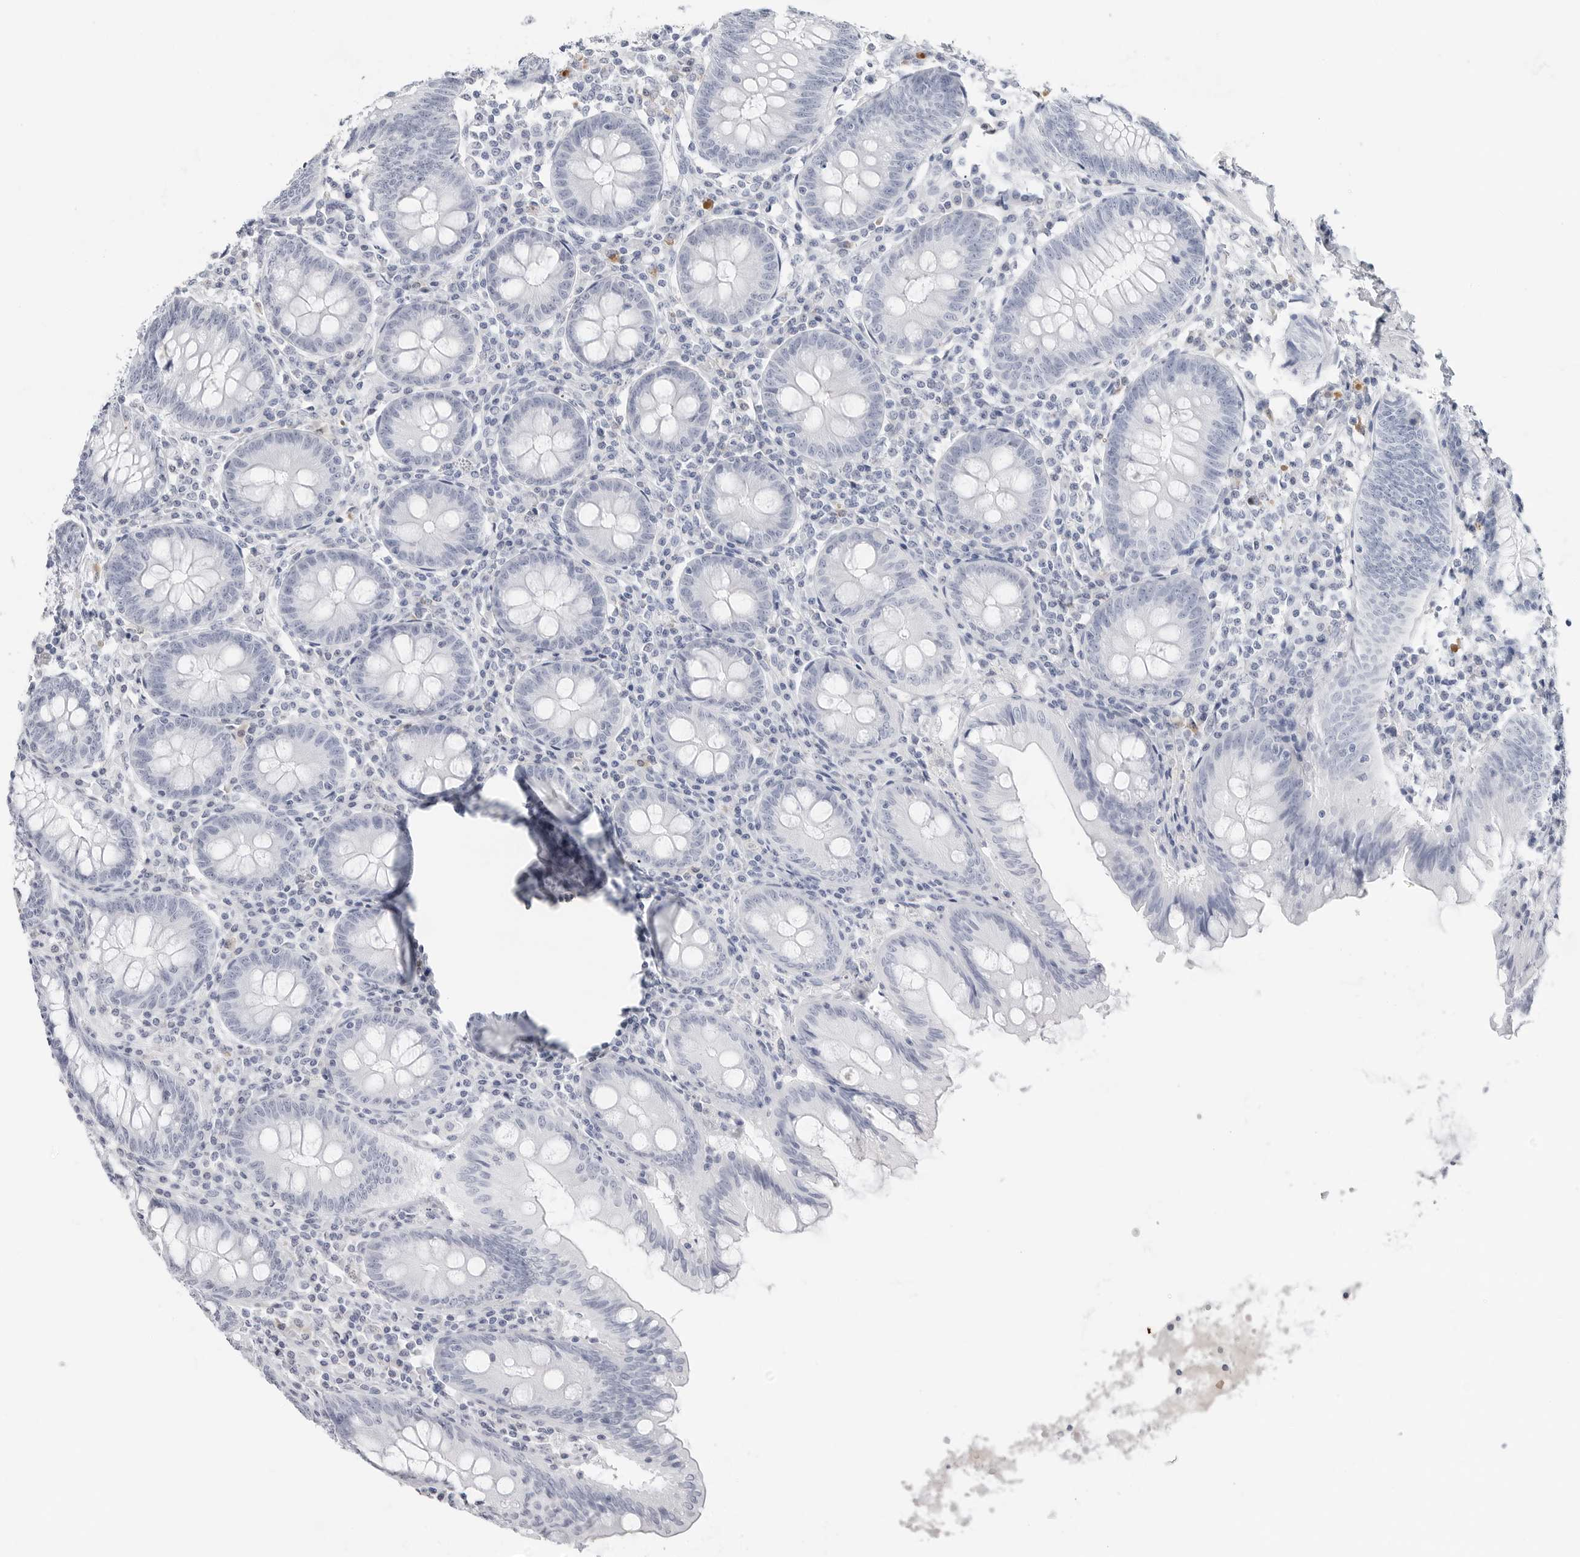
{"staining": {"intensity": "negative", "quantity": "none", "location": "none"}, "tissue": "appendix", "cell_type": "Glandular cells", "image_type": "normal", "snomed": [{"axis": "morphology", "description": "Normal tissue, NOS"}, {"axis": "topography", "description": "Appendix"}], "caption": "Immunohistochemistry (IHC) of benign human appendix exhibits no staining in glandular cells.", "gene": "AMPD1", "patient": {"sex": "female", "age": 54}}